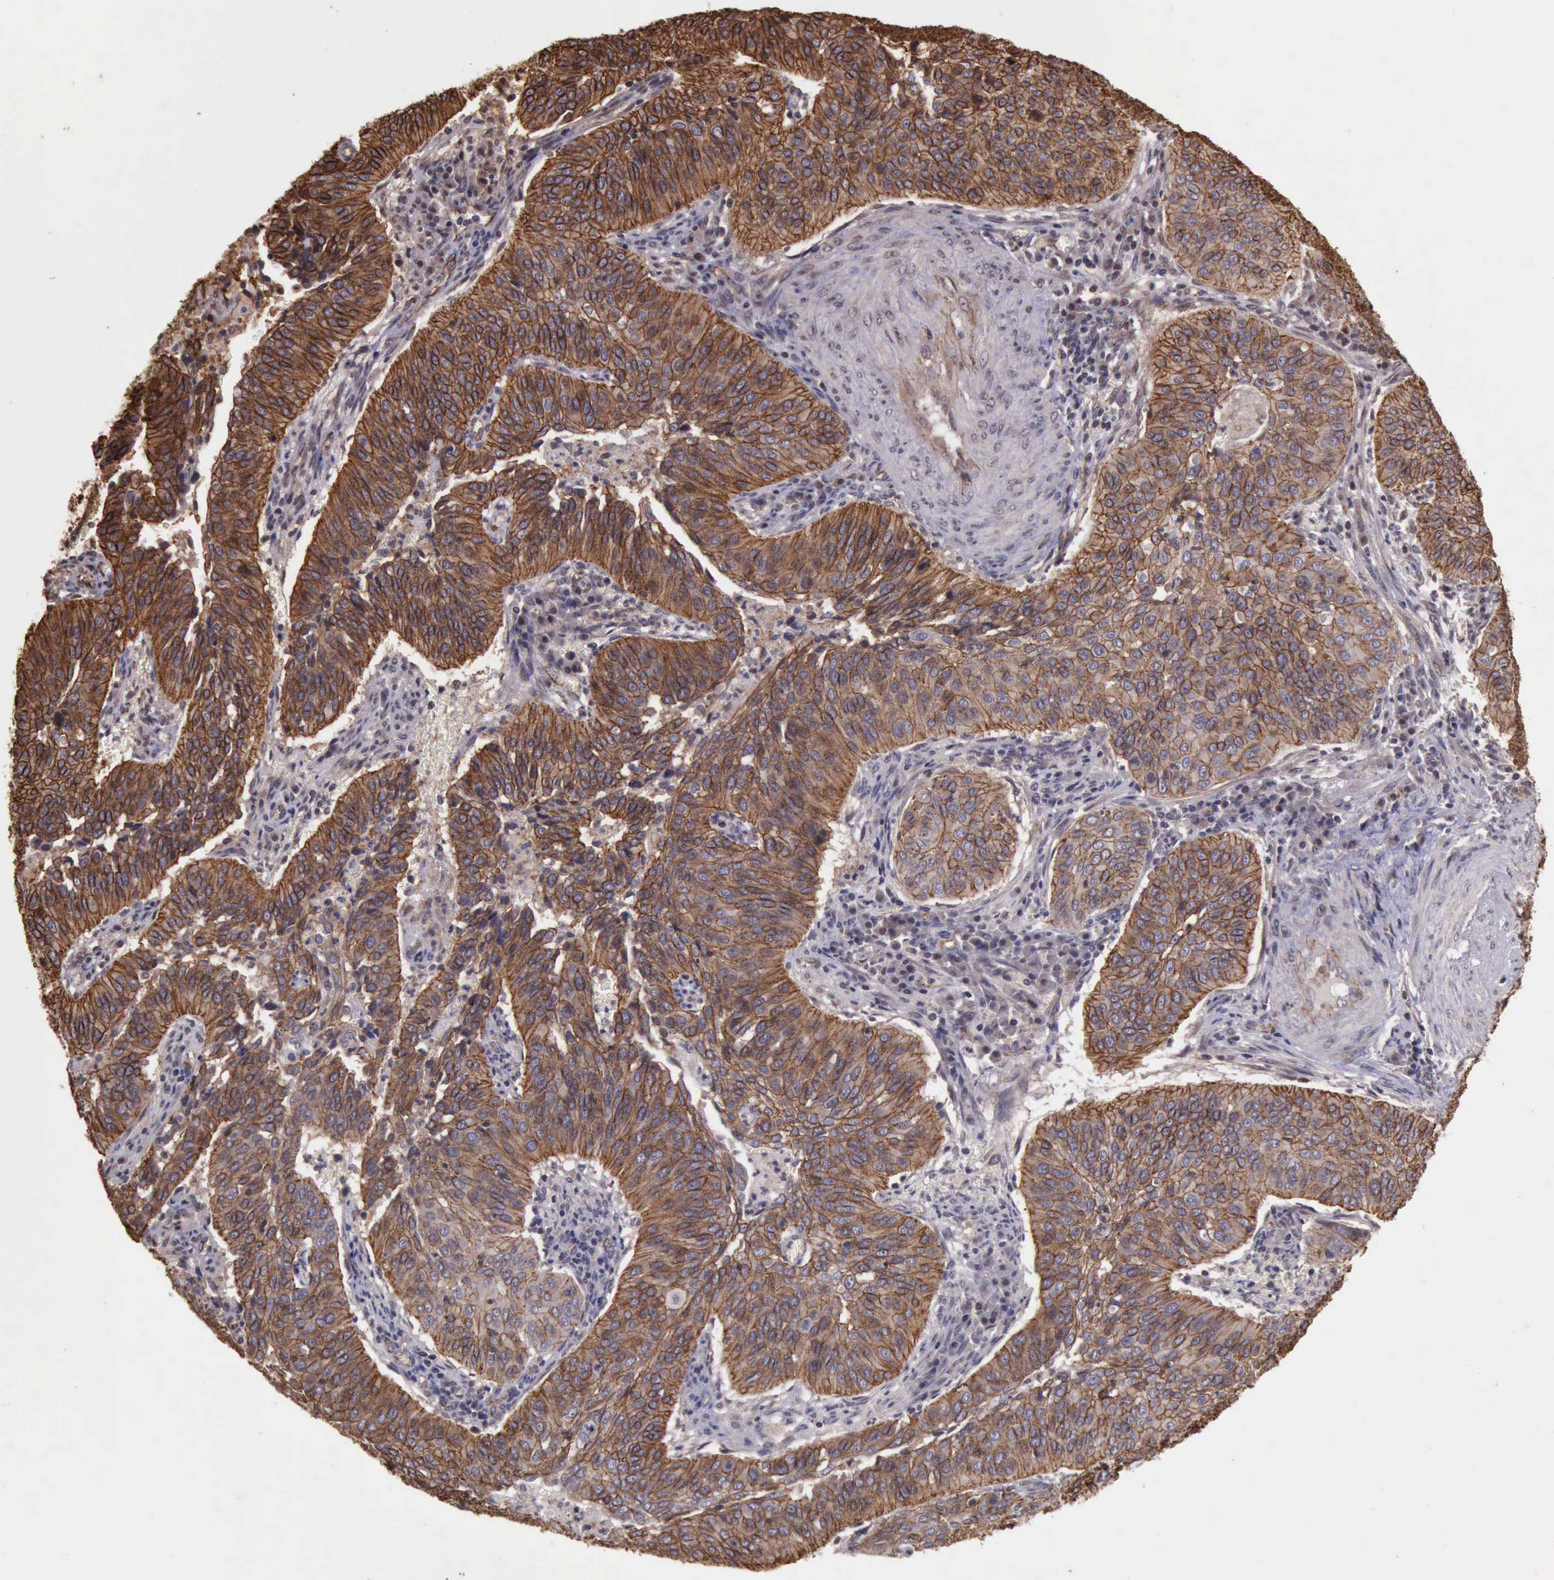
{"staining": {"intensity": "moderate", "quantity": ">75%", "location": "cytoplasmic/membranous"}, "tissue": "cervical cancer", "cell_type": "Tumor cells", "image_type": "cancer", "snomed": [{"axis": "morphology", "description": "Squamous cell carcinoma, NOS"}, {"axis": "topography", "description": "Cervix"}], "caption": "IHC of human cervical cancer demonstrates medium levels of moderate cytoplasmic/membranous staining in approximately >75% of tumor cells.", "gene": "CTNNB1", "patient": {"sex": "female", "age": 39}}